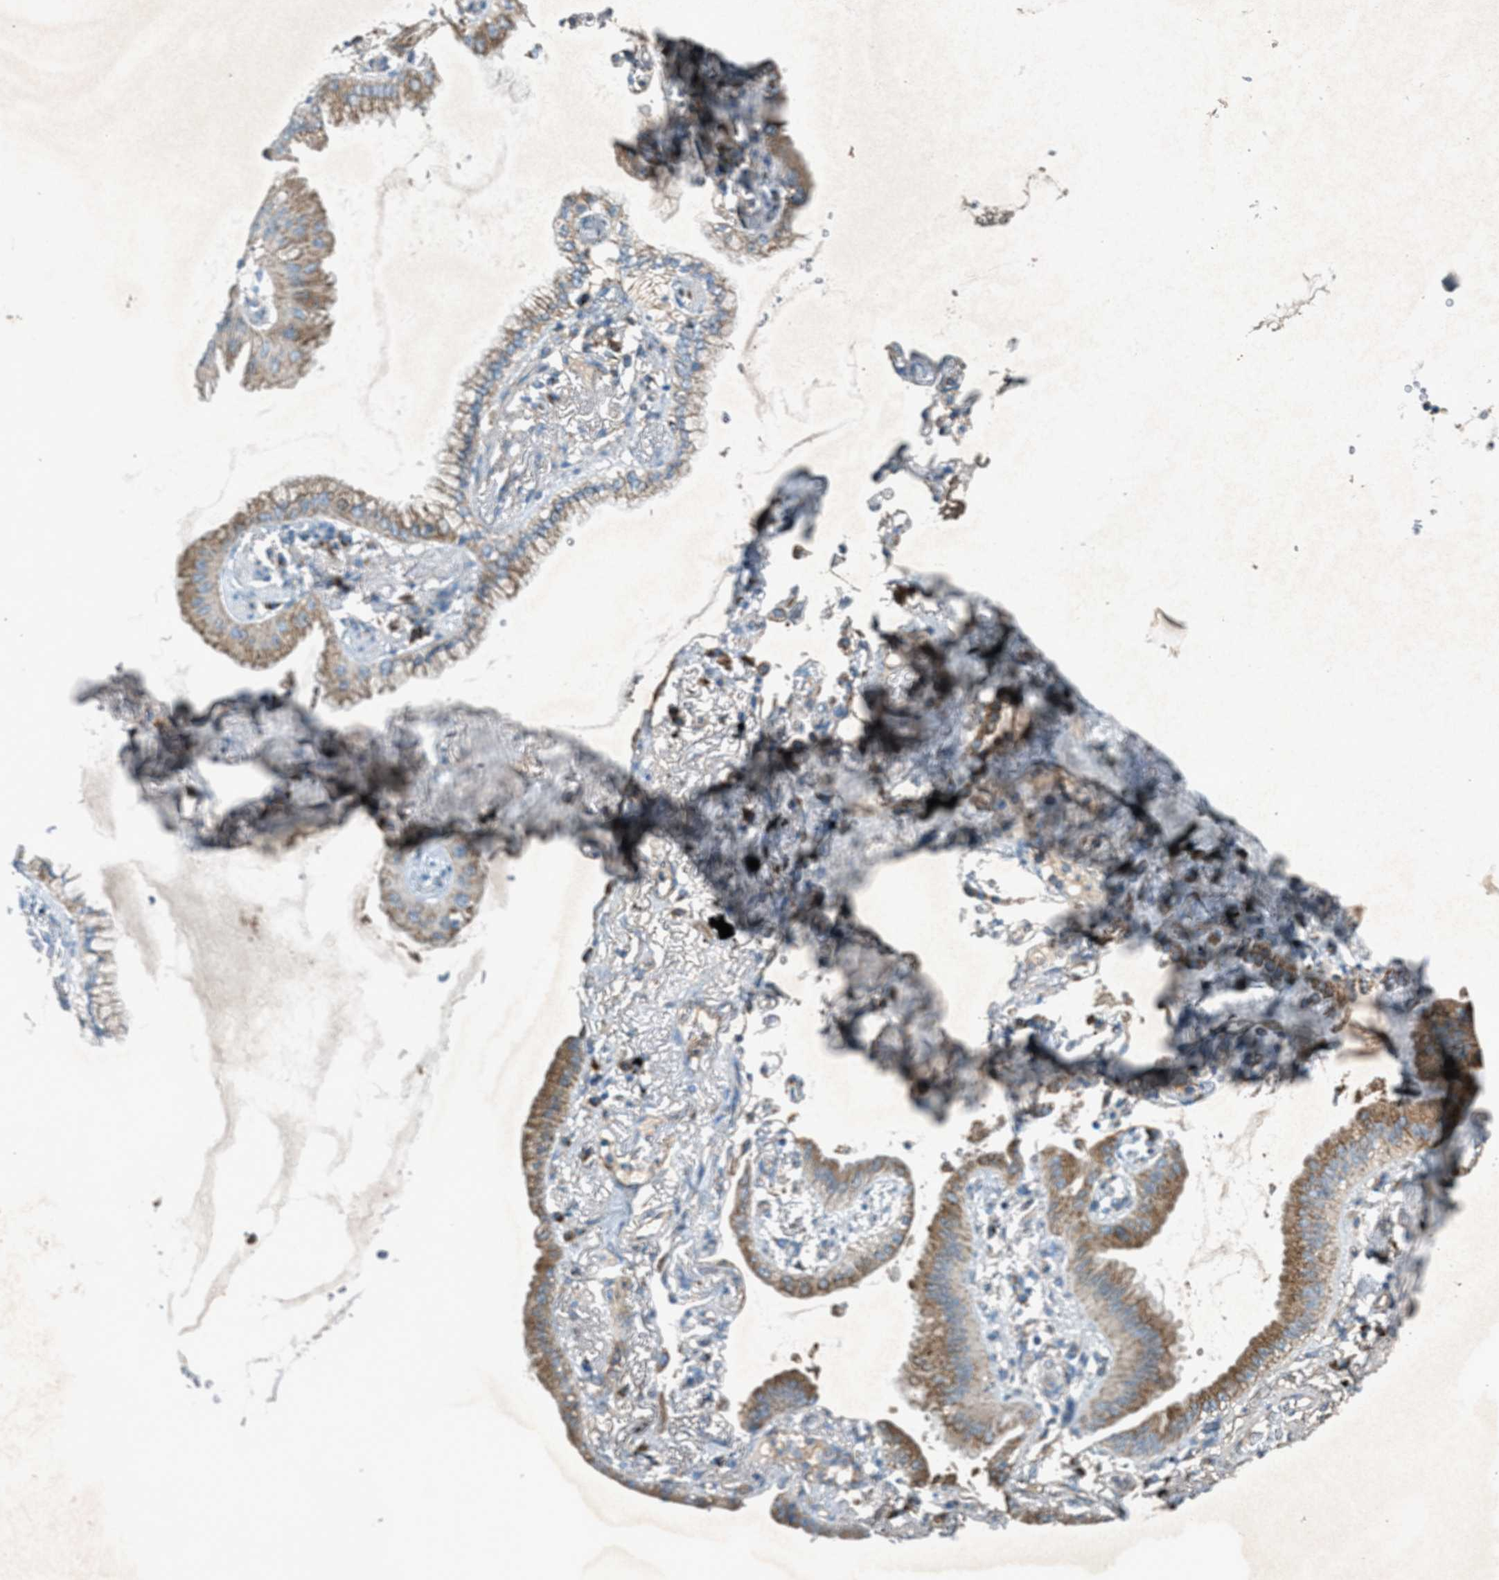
{"staining": {"intensity": "moderate", "quantity": ">75%", "location": "cytoplasmic/membranous"}, "tissue": "lung cancer", "cell_type": "Tumor cells", "image_type": "cancer", "snomed": [{"axis": "morphology", "description": "Normal tissue, NOS"}, {"axis": "morphology", "description": "Adenocarcinoma, NOS"}, {"axis": "topography", "description": "Bronchus"}, {"axis": "topography", "description": "Lung"}], "caption": "Immunohistochemistry staining of lung cancer (adenocarcinoma), which shows medium levels of moderate cytoplasmic/membranous staining in about >75% of tumor cells indicating moderate cytoplasmic/membranous protein staining. The staining was performed using DAB (brown) for protein detection and nuclei were counterstained in hematoxylin (blue).", "gene": "BCKDK", "patient": {"sex": "female", "age": 70}}